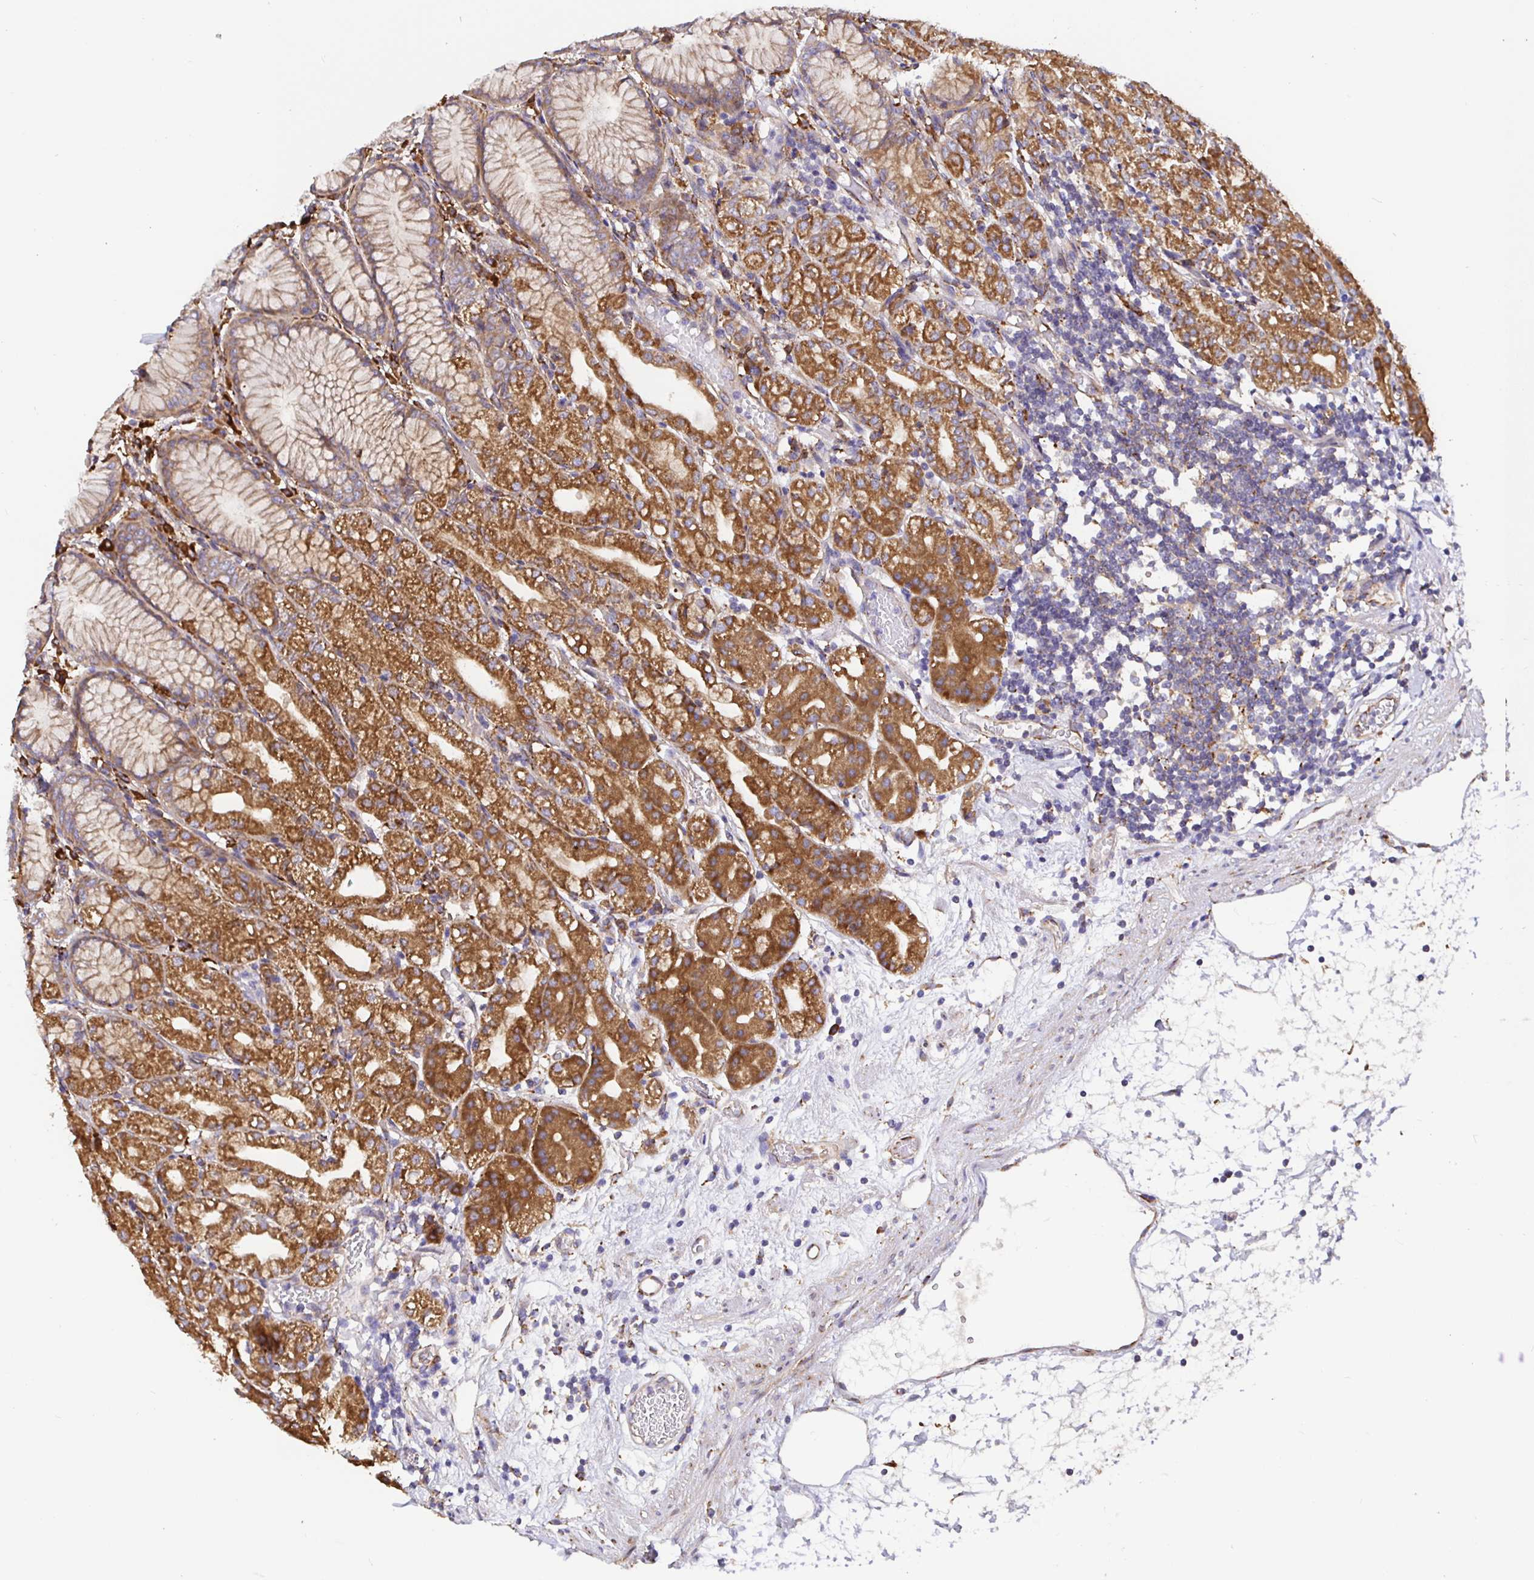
{"staining": {"intensity": "strong", "quantity": ">75%", "location": "cytoplasmic/membranous"}, "tissue": "stomach", "cell_type": "Glandular cells", "image_type": "normal", "snomed": [{"axis": "morphology", "description": "Normal tissue, NOS"}, {"axis": "topography", "description": "Stomach"}], "caption": "The image reveals immunohistochemical staining of benign stomach. There is strong cytoplasmic/membranous positivity is identified in about >75% of glandular cells.", "gene": "MAOA", "patient": {"sex": "female", "age": 57}}